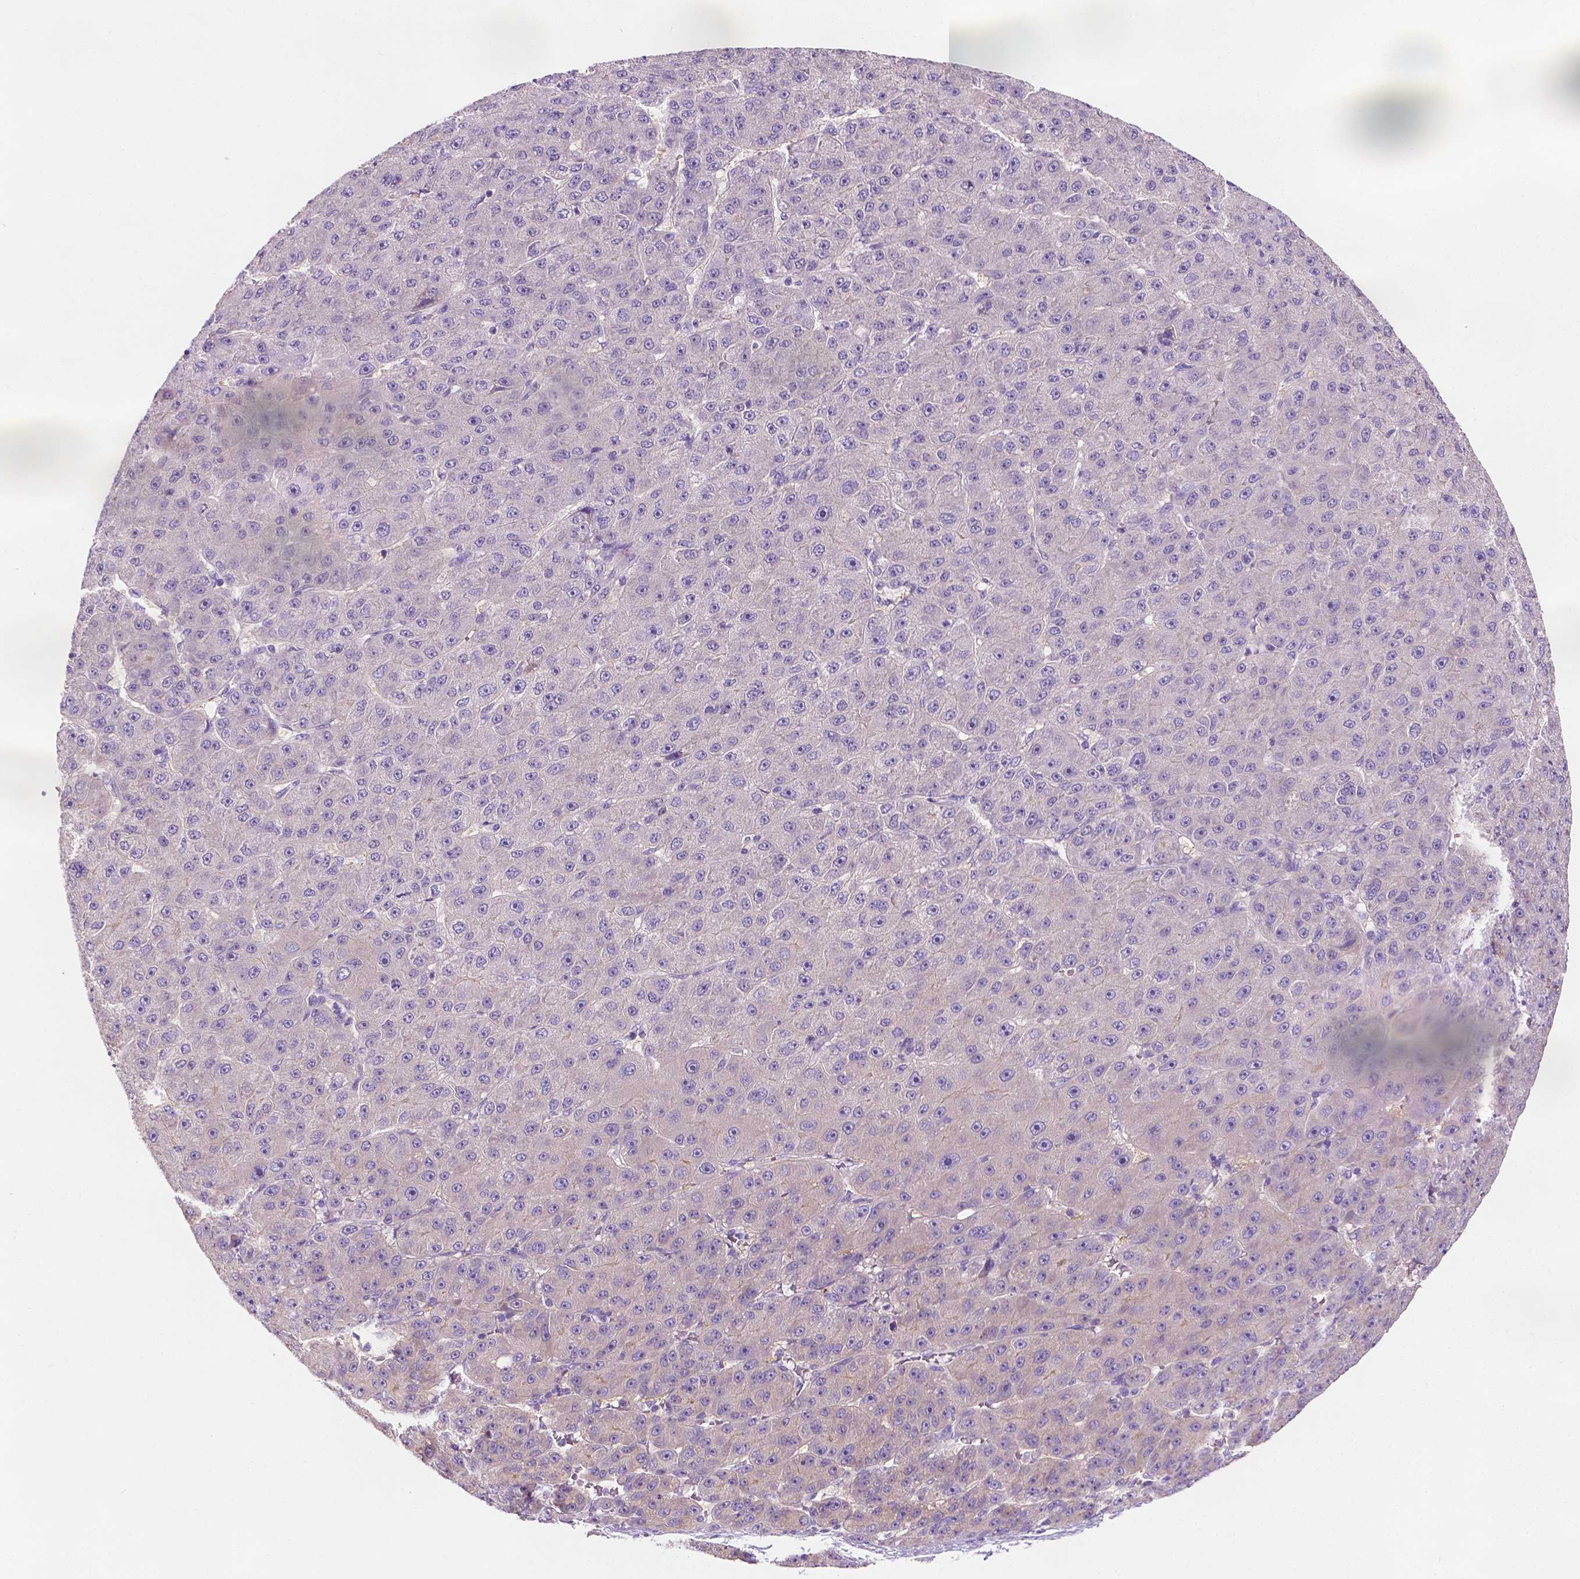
{"staining": {"intensity": "negative", "quantity": "none", "location": "none"}, "tissue": "liver cancer", "cell_type": "Tumor cells", "image_type": "cancer", "snomed": [{"axis": "morphology", "description": "Carcinoma, Hepatocellular, NOS"}, {"axis": "topography", "description": "Liver"}], "caption": "IHC of human liver hepatocellular carcinoma demonstrates no staining in tumor cells.", "gene": "SIRT2", "patient": {"sex": "male", "age": 67}}